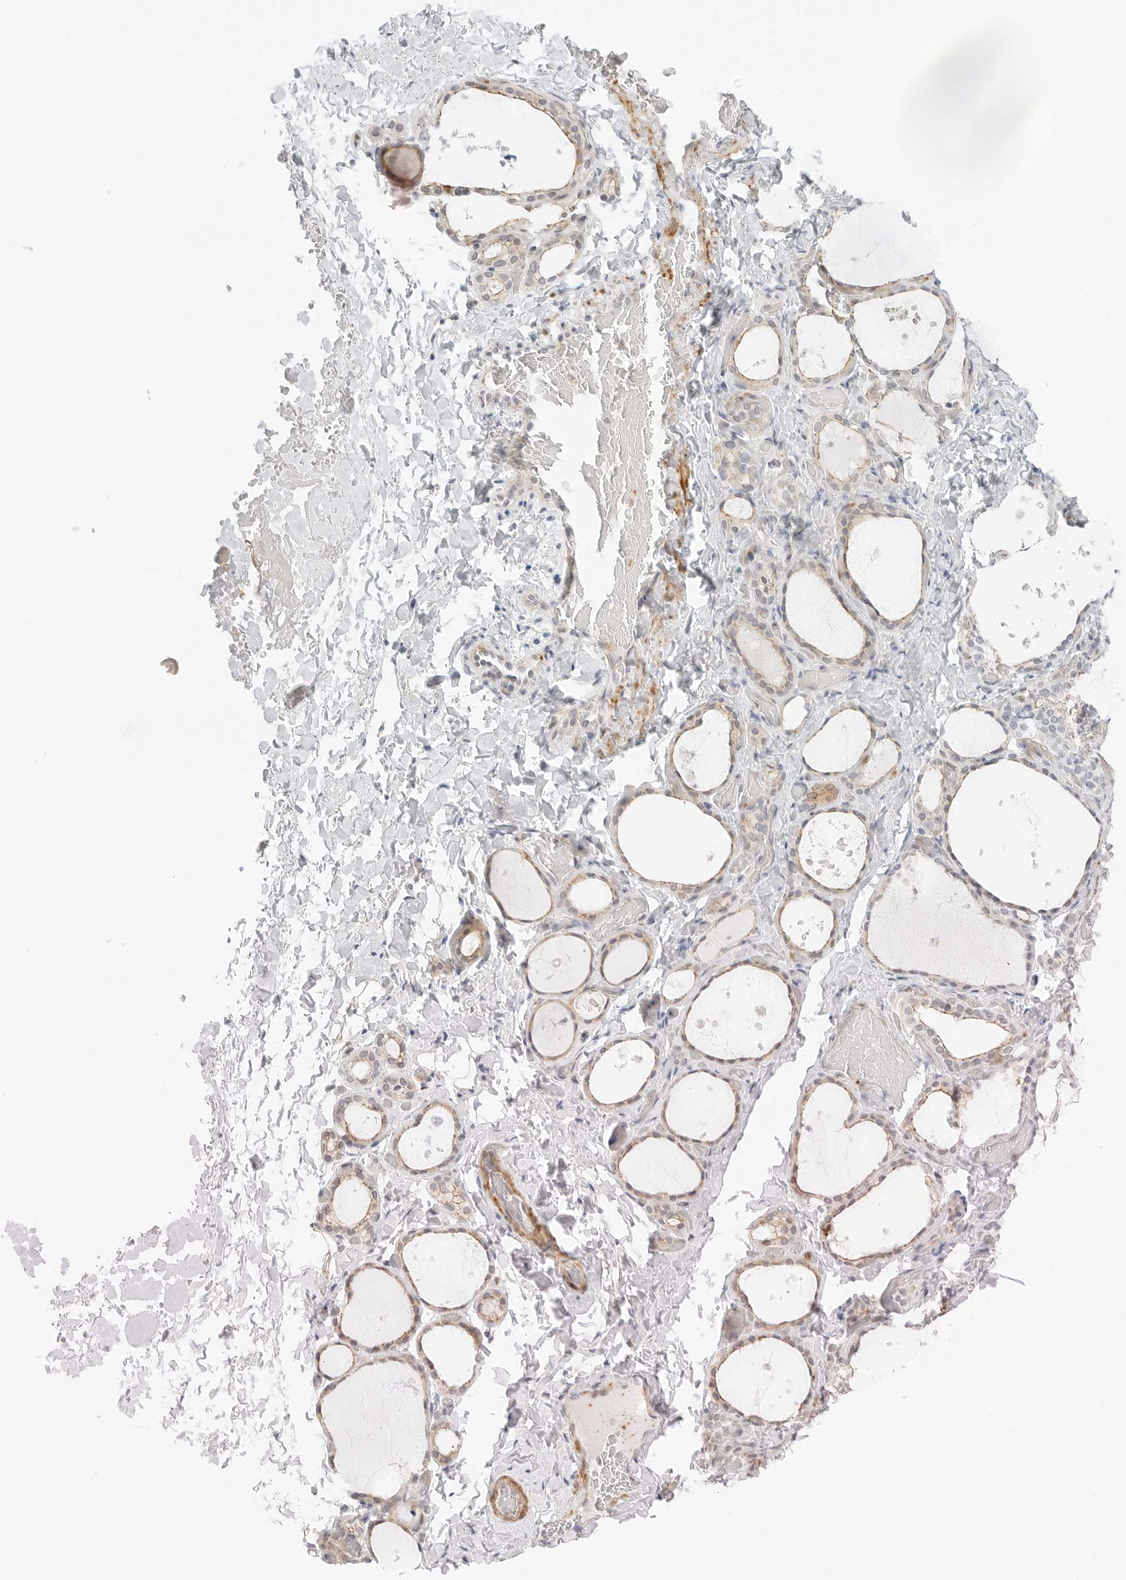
{"staining": {"intensity": "weak", "quantity": "25%-75%", "location": "cytoplasmic/membranous"}, "tissue": "thyroid gland", "cell_type": "Glandular cells", "image_type": "normal", "snomed": [{"axis": "morphology", "description": "Normal tissue, NOS"}, {"axis": "topography", "description": "Thyroid gland"}], "caption": "Immunohistochemical staining of normal human thyroid gland shows weak cytoplasmic/membranous protein positivity in about 25%-75% of glandular cells.", "gene": "IQCC", "patient": {"sex": "female", "age": 44}}